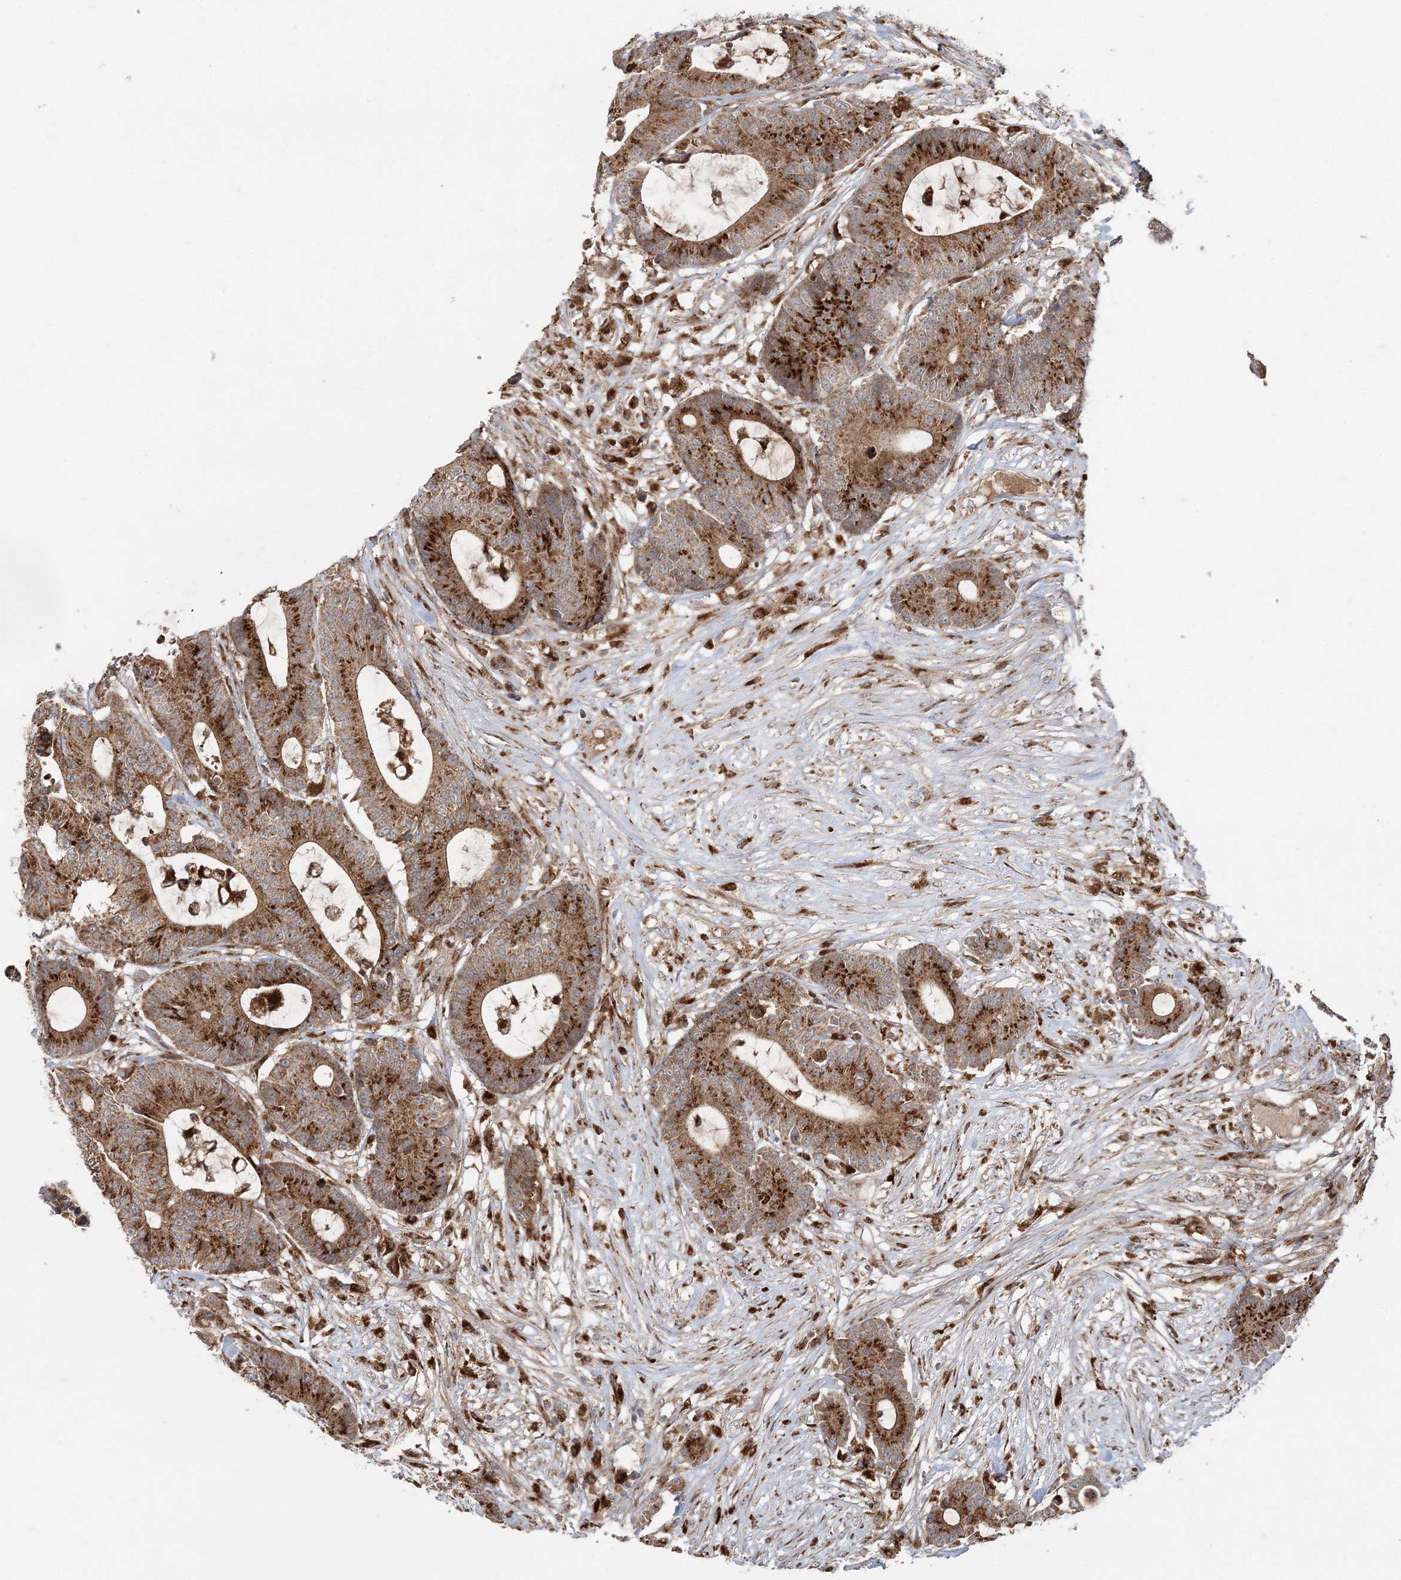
{"staining": {"intensity": "strong", "quantity": ">75%", "location": "cytoplasmic/membranous"}, "tissue": "colorectal cancer", "cell_type": "Tumor cells", "image_type": "cancer", "snomed": [{"axis": "morphology", "description": "Adenocarcinoma, NOS"}, {"axis": "topography", "description": "Colon"}], "caption": "The photomicrograph demonstrates a brown stain indicating the presence of a protein in the cytoplasmic/membranous of tumor cells in adenocarcinoma (colorectal). Nuclei are stained in blue.", "gene": "ABCC3", "patient": {"sex": "female", "age": 84}}